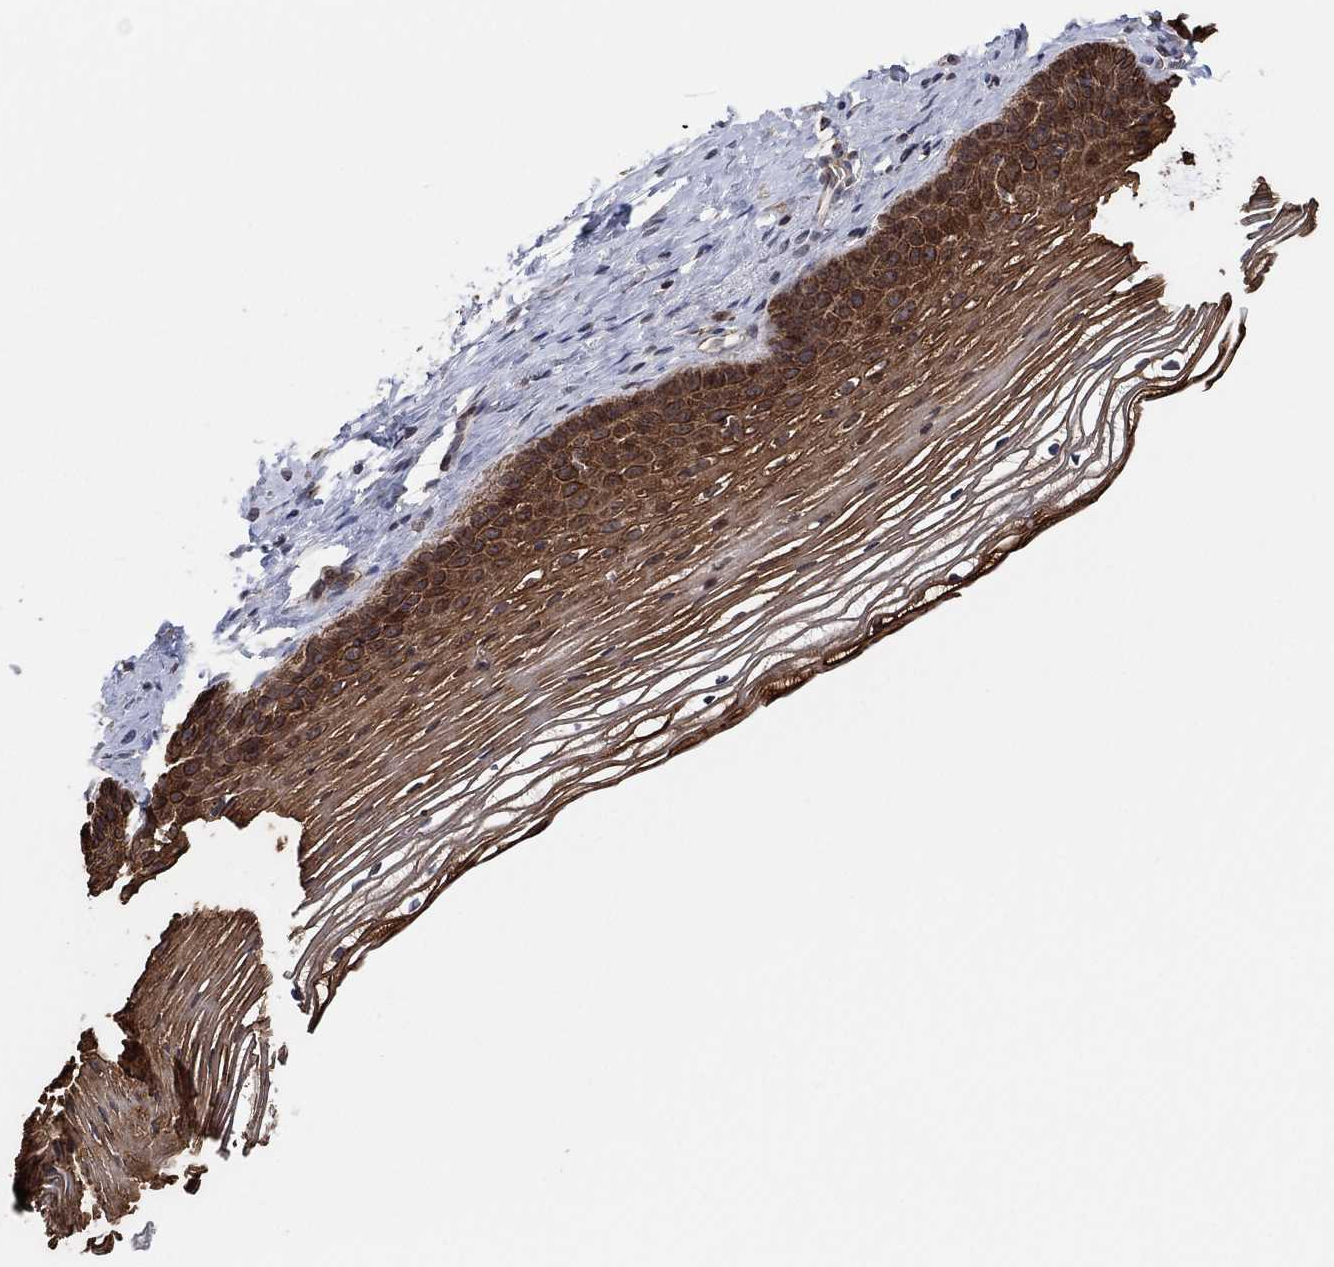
{"staining": {"intensity": "strong", "quantity": ">75%", "location": "cytoplasmic/membranous"}, "tissue": "cervix", "cell_type": "Squamous epithelial cells", "image_type": "normal", "snomed": [{"axis": "morphology", "description": "Normal tissue, NOS"}, {"axis": "topography", "description": "Cervix"}], "caption": "Cervix stained with DAB (3,3'-diaminobenzidine) IHC demonstrates high levels of strong cytoplasmic/membranous positivity in approximately >75% of squamous epithelial cells. Immunohistochemistry (ihc) stains the protein in brown and the nuclei are stained blue.", "gene": "TMCO1", "patient": {"sex": "female", "age": 39}}